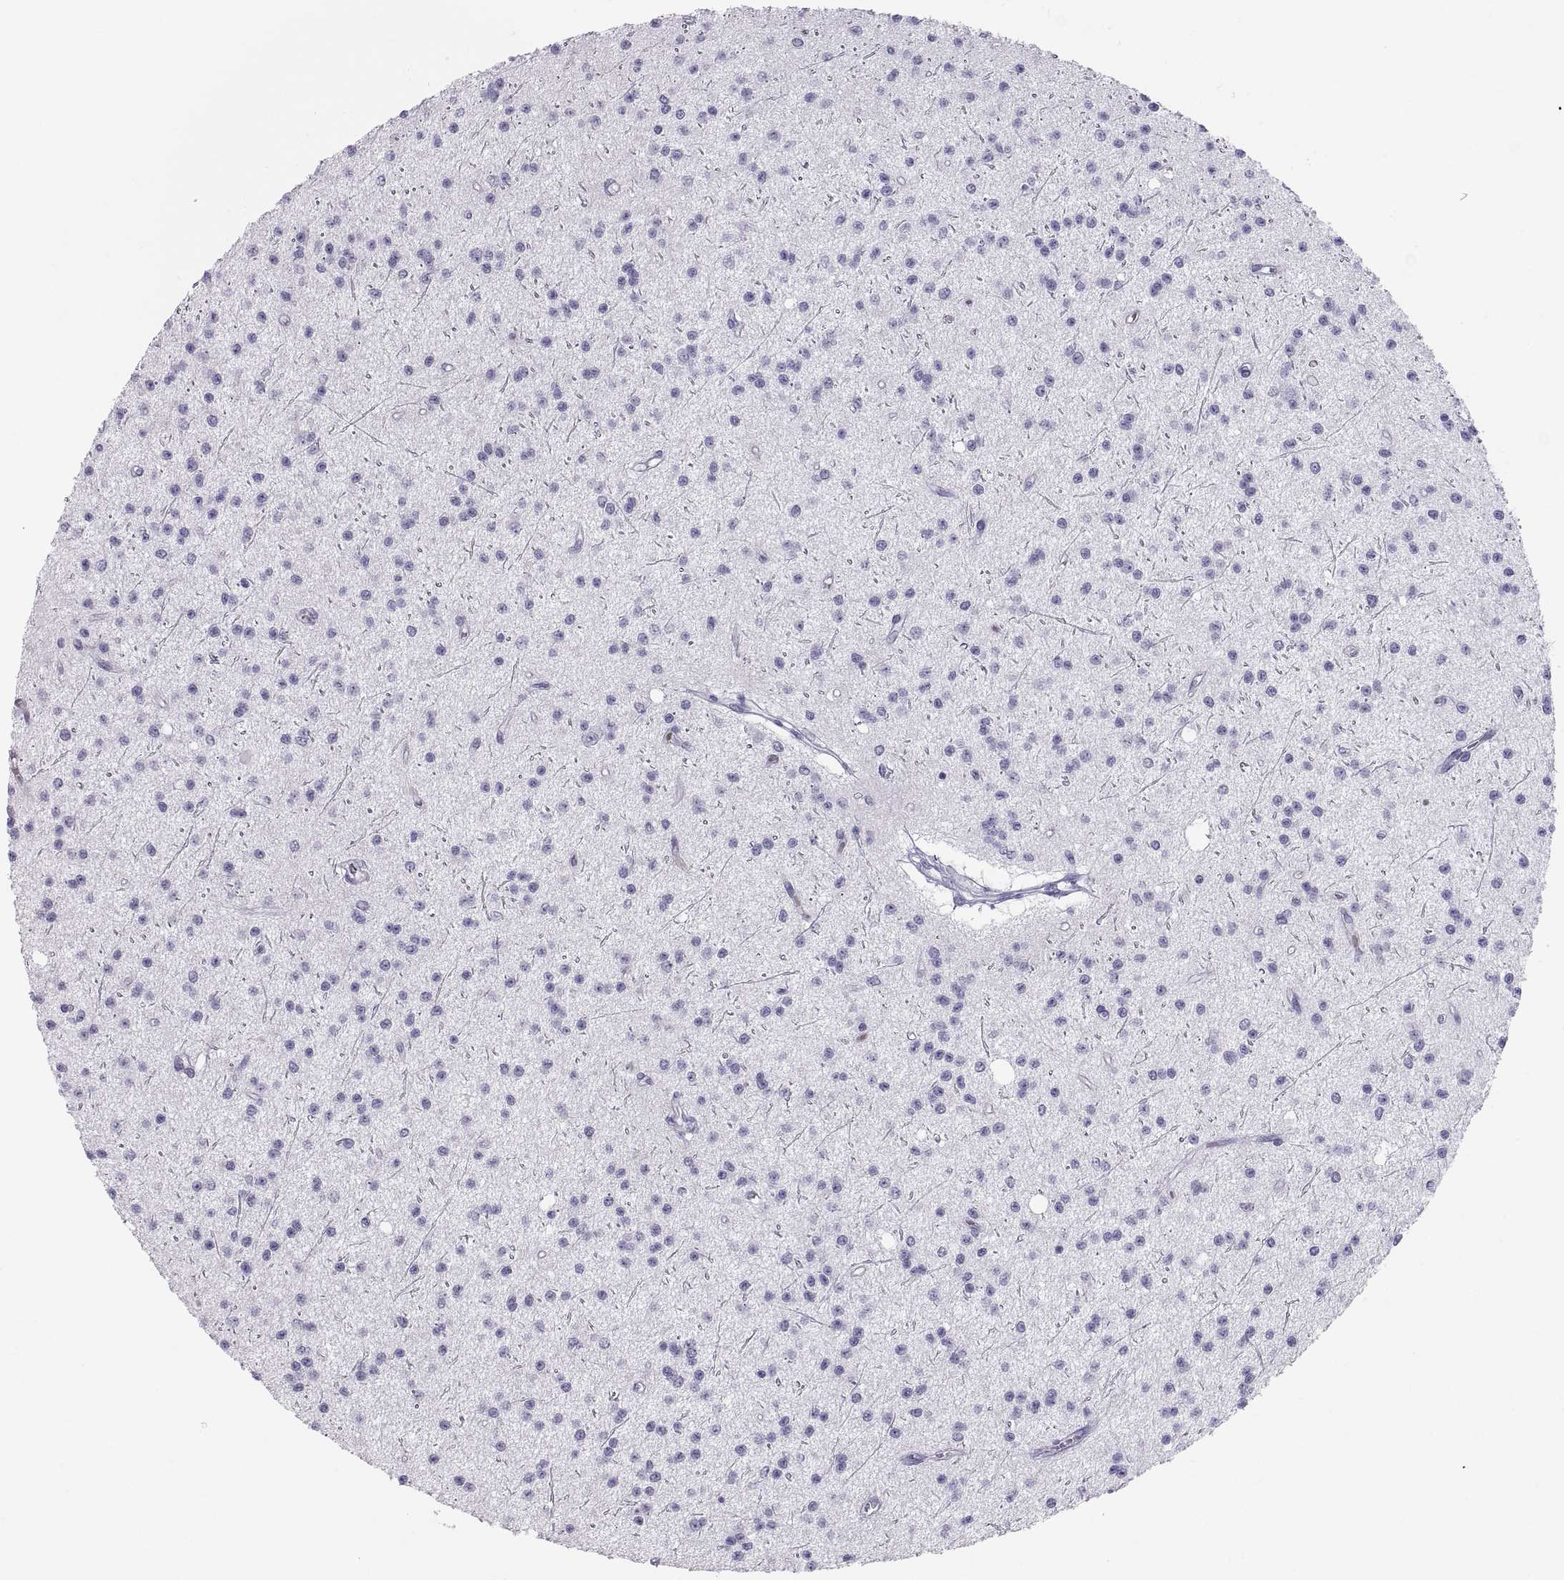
{"staining": {"intensity": "negative", "quantity": "none", "location": "none"}, "tissue": "glioma", "cell_type": "Tumor cells", "image_type": "cancer", "snomed": [{"axis": "morphology", "description": "Glioma, malignant, Low grade"}, {"axis": "topography", "description": "Brain"}], "caption": "Tumor cells are negative for brown protein staining in low-grade glioma (malignant).", "gene": "SEMG1", "patient": {"sex": "male", "age": 27}}